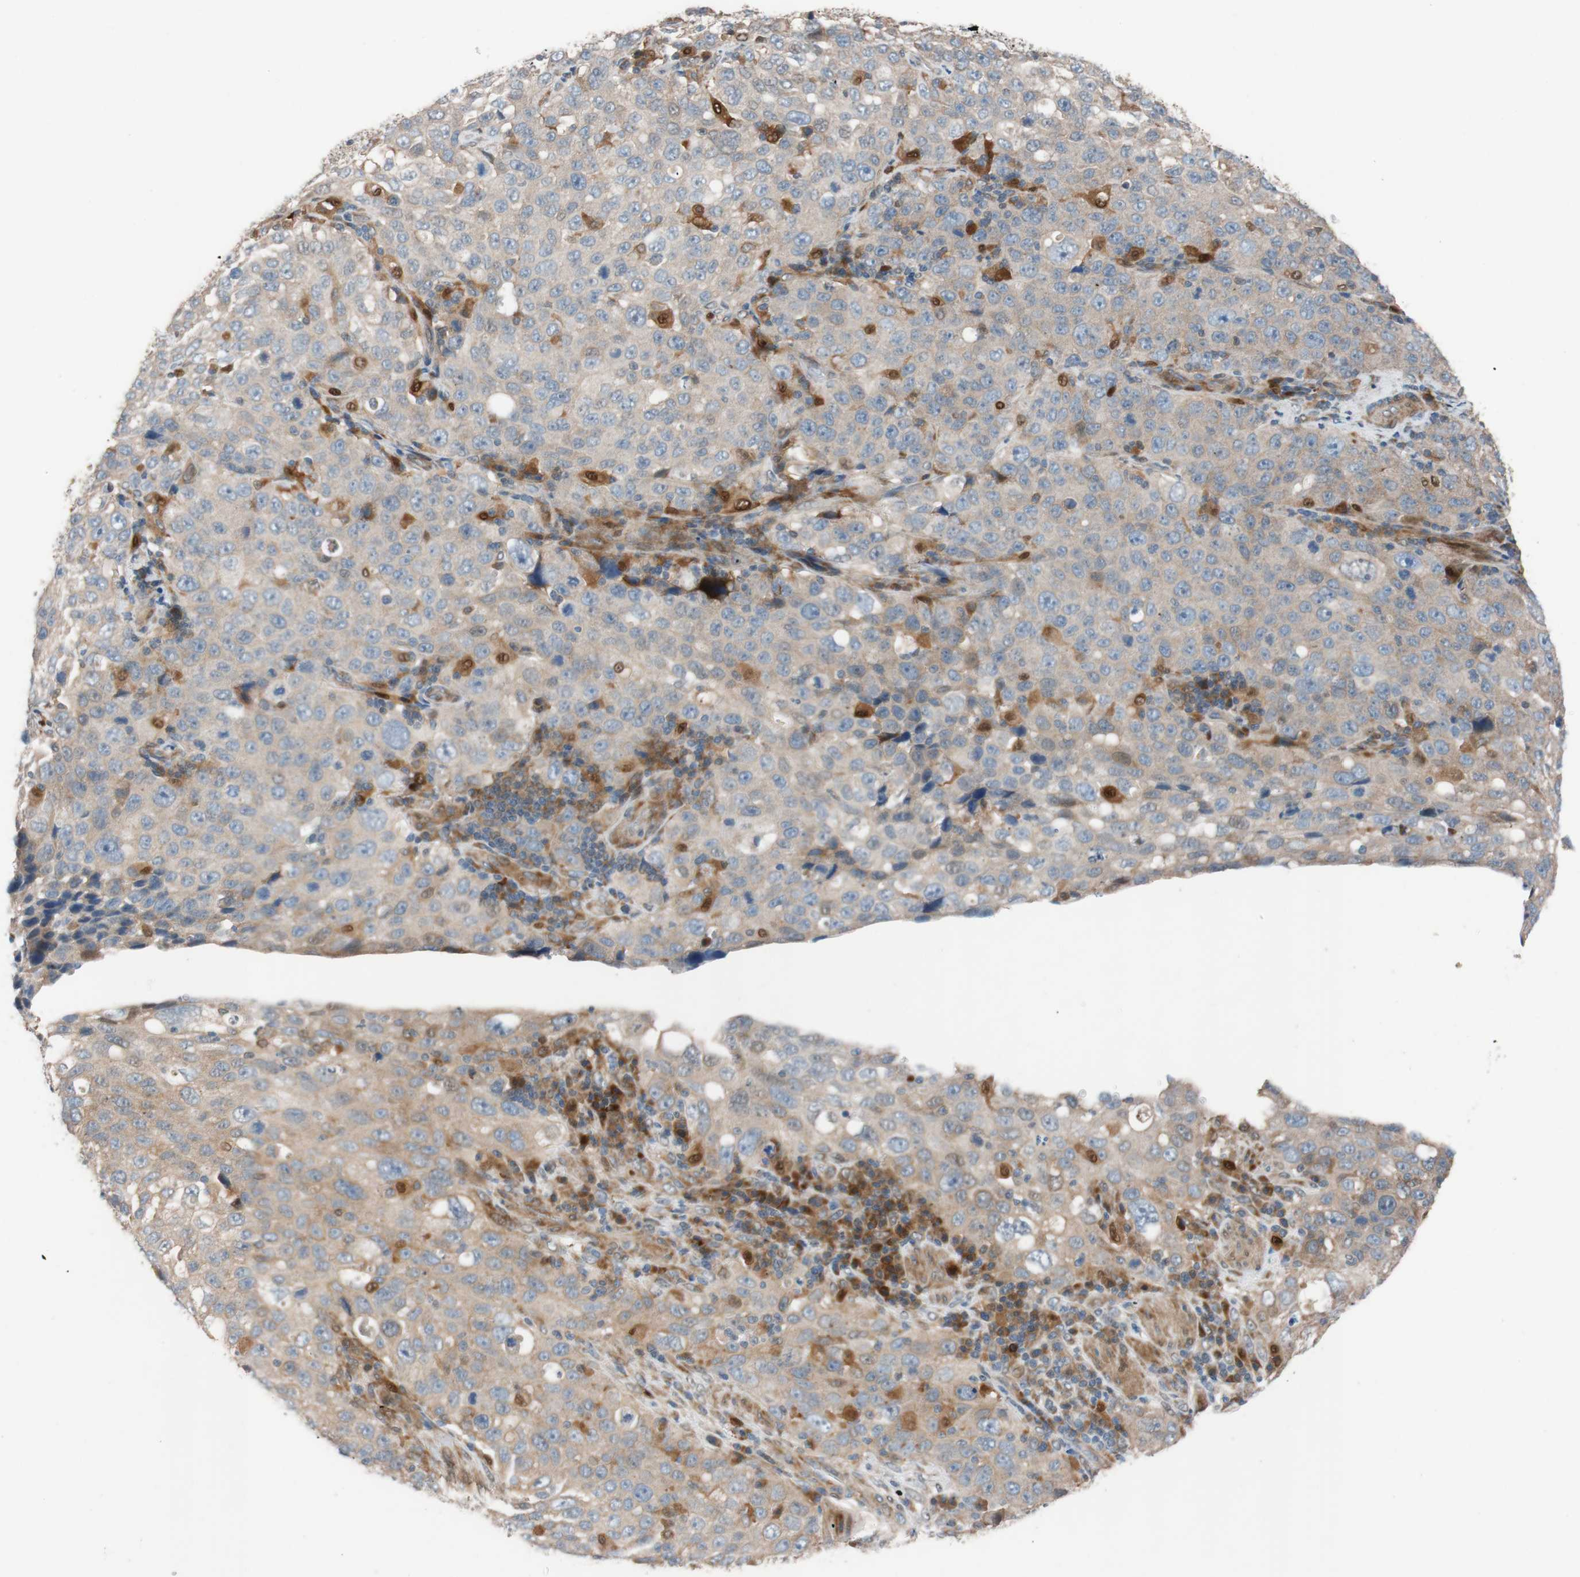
{"staining": {"intensity": "weak", "quantity": ">75%", "location": "cytoplasmic/membranous"}, "tissue": "stomach cancer", "cell_type": "Tumor cells", "image_type": "cancer", "snomed": [{"axis": "morphology", "description": "Normal tissue, NOS"}, {"axis": "morphology", "description": "Adenocarcinoma, NOS"}, {"axis": "topography", "description": "Stomach"}], "caption": "Immunohistochemistry image of human stomach cancer stained for a protein (brown), which displays low levels of weak cytoplasmic/membranous expression in about >75% of tumor cells.", "gene": "FAAH", "patient": {"sex": "male", "age": 48}}